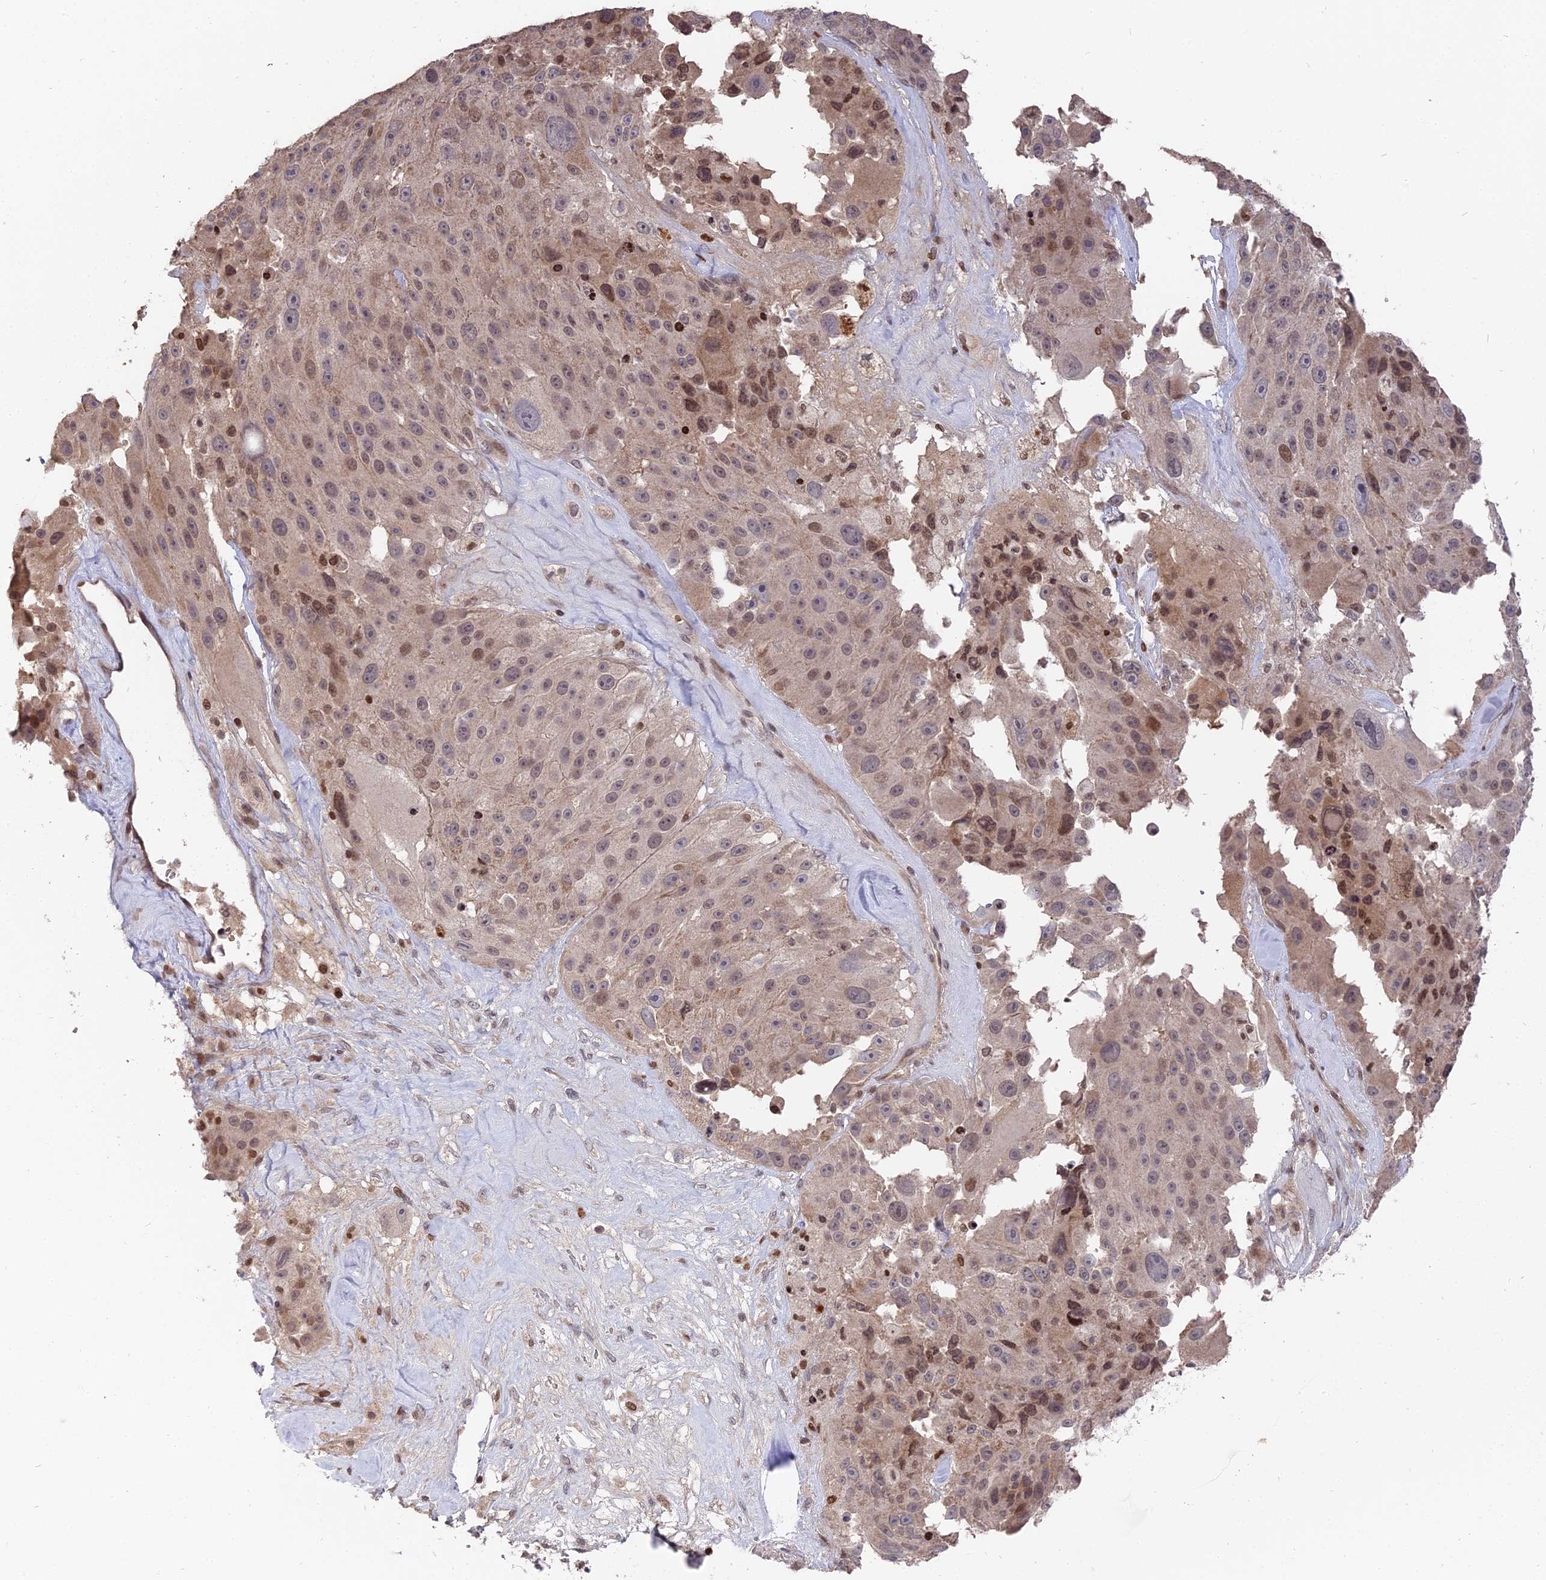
{"staining": {"intensity": "weak", "quantity": "25%-75%", "location": "nuclear"}, "tissue": "melanoma", "cell_type": "Tumor cells", "image_type": "cancer", "snomed": [{"axis": "morphology", "description": "Malignant melanoma, Metastatic site"}, {"axis": "topography", "description": "Lymph node"}], "caption": "Immunohistochemistry of melanoma reveals low levels of weak nuclear expression in approximately 25%-75% of tumor cells.", "gene": "NR1H3", "patient": {"sex": "male", "age": 62}}